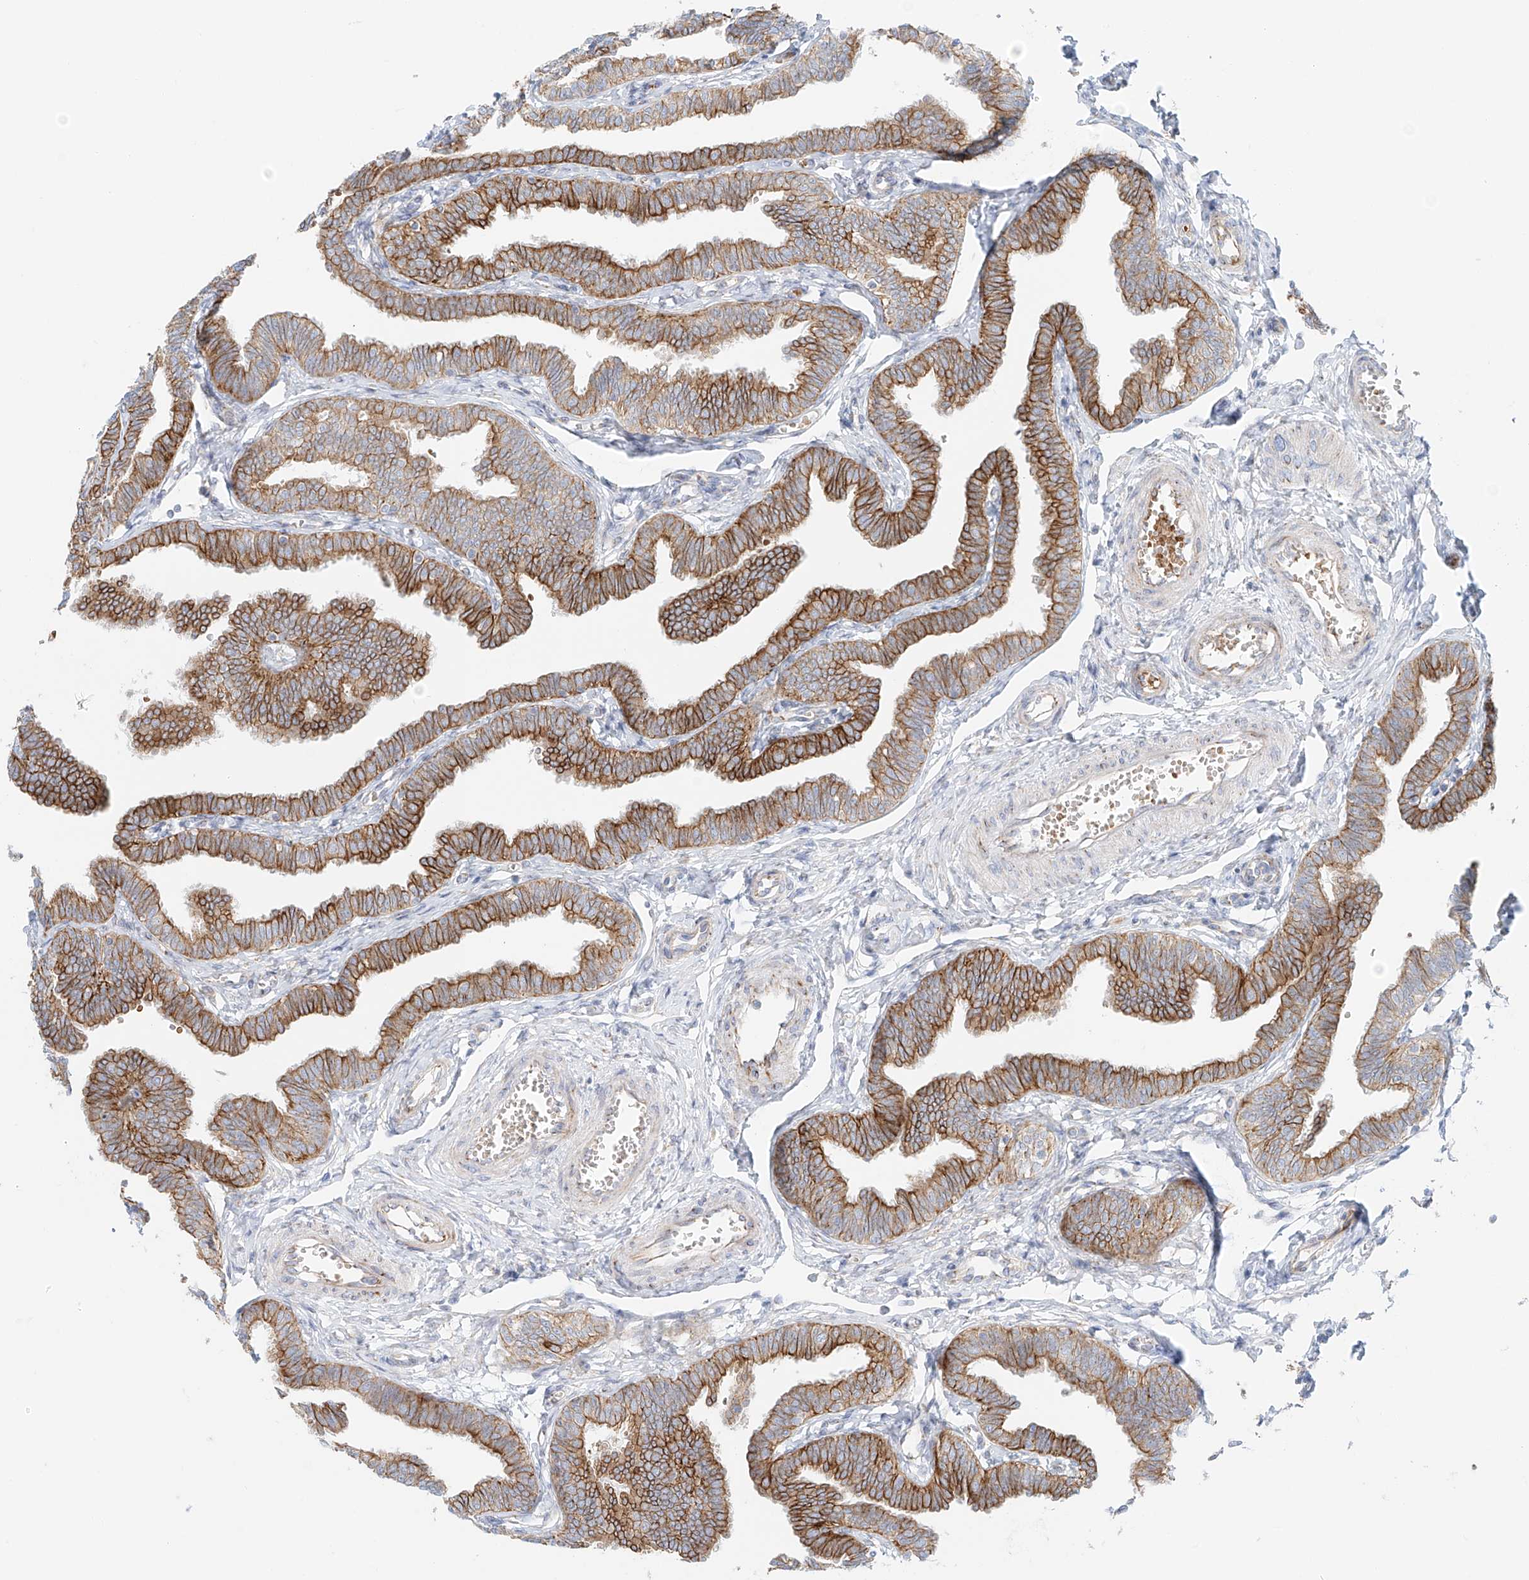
{"staining": {"intensity": "strong", "quantity": "25%-75%", "location": "cytoplasmic/membranous"}, "tissue": "fallopian tube", "cell_type": "Glandular cells", "image_type": "normal", "snomed": [{"axis": "morphology", "description": "Normal tissue, NOS"}, {"axis": "topography", "description": "Fallopian tube"}, {"axis": "topography", "description": "Ovary"}], "caption": "Approximately 25%-75% of glandular cells in unremarkable fallopian tube demonstrate strong cytoplasmic/membranous protein positivity as visualized by brown immunohistochemical staining.", "gene": "EIPR1", "patient": {"sex": "female", "age": 23}}